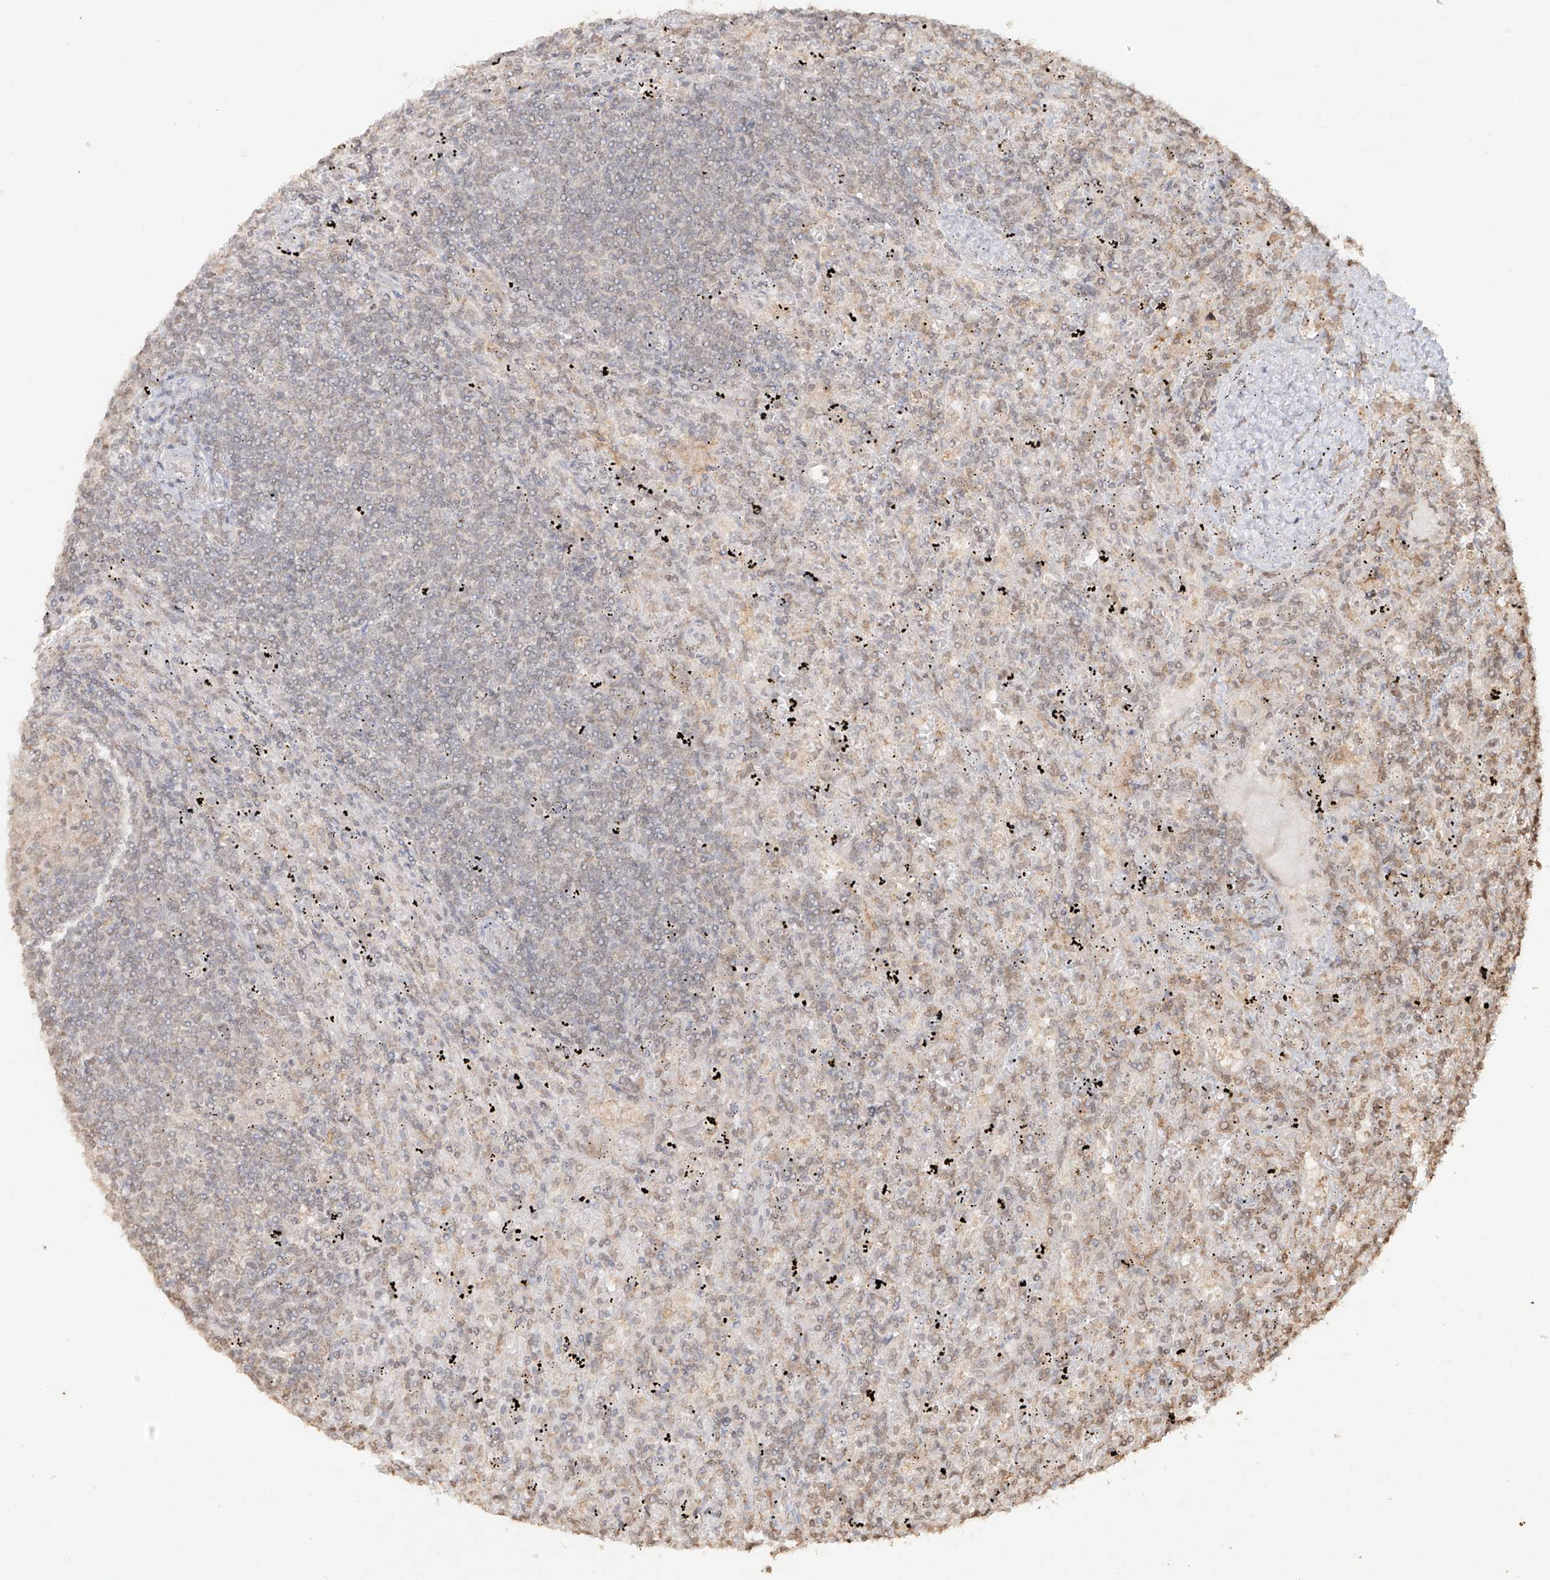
{"staining": {"intensity": "negative", "quantity": "none", "location": "none"}, "tissue": "lymphoma", "cell_type": "Tumor cells", "image_type": "cancer", "snomed": [{"axis": "morphology", "description": "Malignant lymphoma, non-Hodgkin's type, Low grade"}, {"axis": "topography", "description": "Spleen"}], "caption": "Immunohistochemical staining of human malignant lymphoma, non-Hodgkin's type (low-grade) reveals no significant staining in tumor cells.", "gene": "TIGAR", "patient": {"sex": "male", "age": 76}}